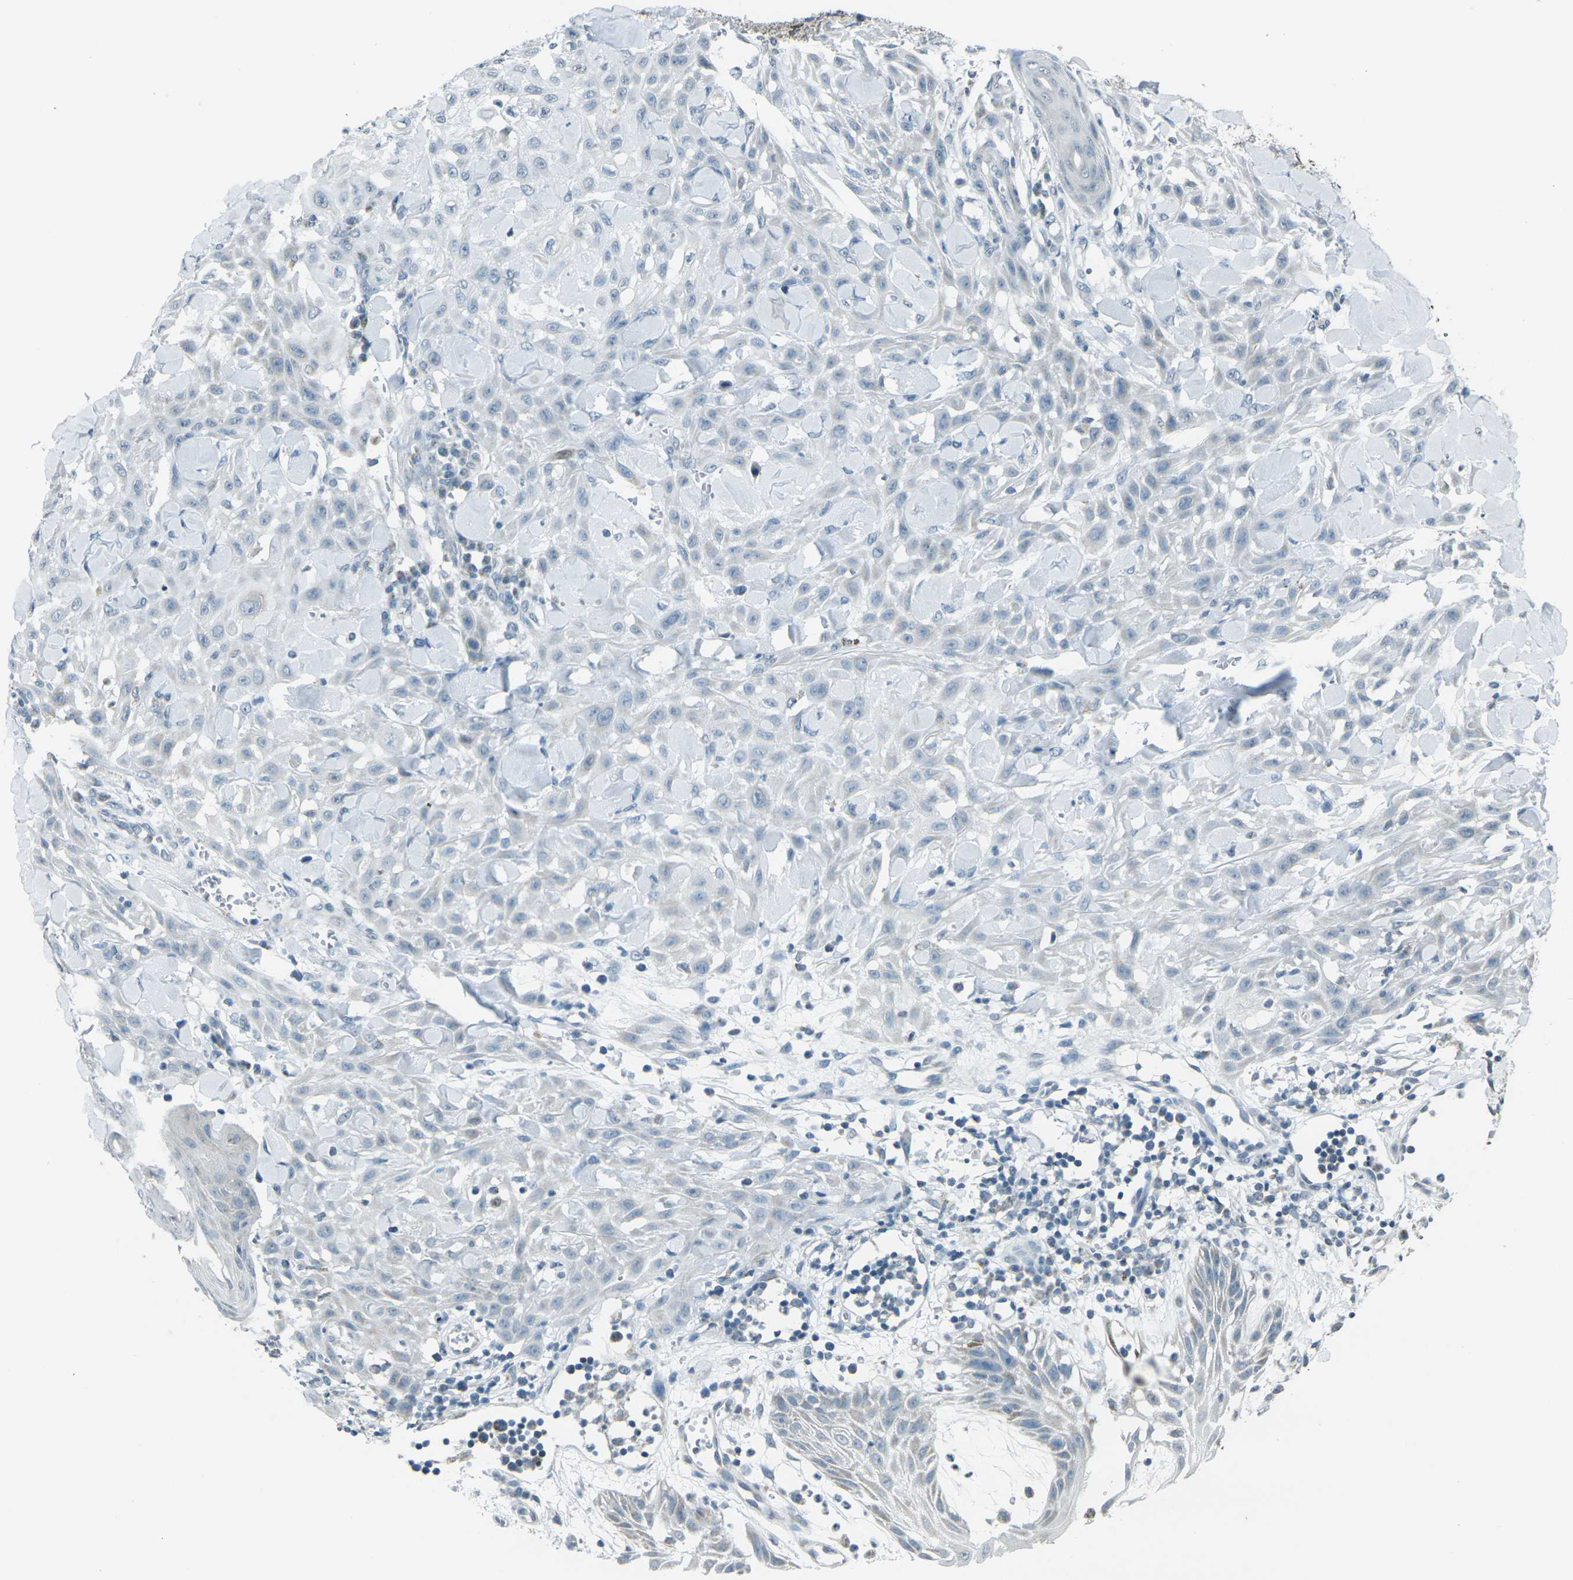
{"staining": {"intensity": "negative", "quantity": "none", "location": "none"}, "tissue": "skin cancer", "cell_type": "Tumor cells", "image_type": "cancer", "snomed": [{"axis": "morphology", "description": "Squamous cell carcinoma, NOS"}, {"axis": "topography", "description": "Skin"}], "caption": "The micrograph displays no staining of tumor cells in skin cancer.", "gene": "H2BC1", "patient": {"sex": "male", "age": 24}}